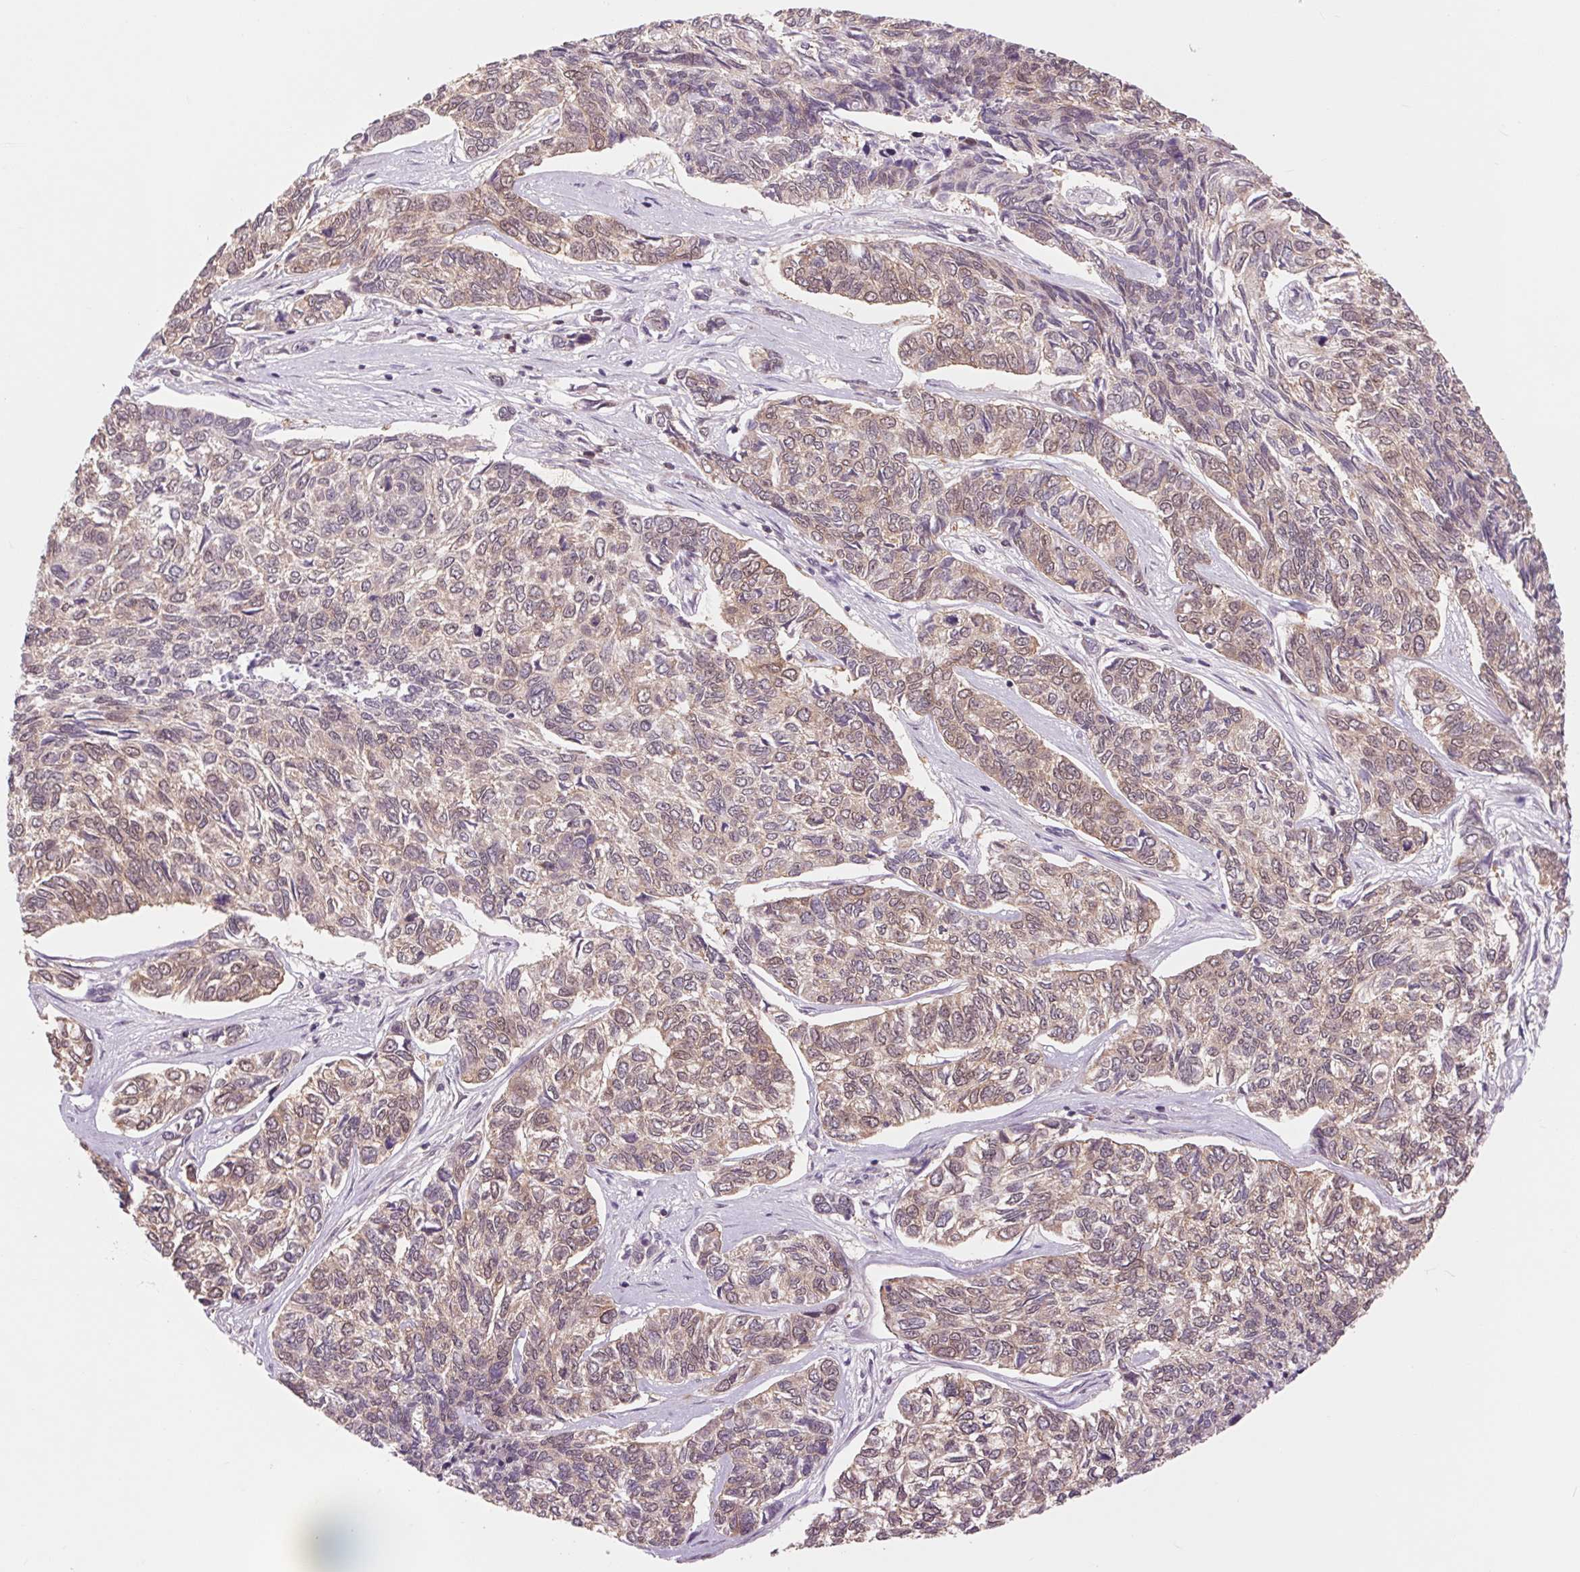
{"staining": {"intensity": "weak", "quantity": "25%-75%", "location": "cytoplasmic/membranous"}, "tissue": "skin cancer", "cell_type": "Tumor cells", "image_type": "cancer", "snomed": [{"axis": "morphology", "description": "Basal cell carcinoma"}, {"axis": "topography", "description": "Skin"}], "caption": "This photomicrograph displays IHC staining of basal cell carcinoma (skin), with low weak cytoplasmic/membranous expression in approximately 25%-75% of tumor cells.", "gene": "SH3RF2", "patient": {"sex": "female", "age": 65}}